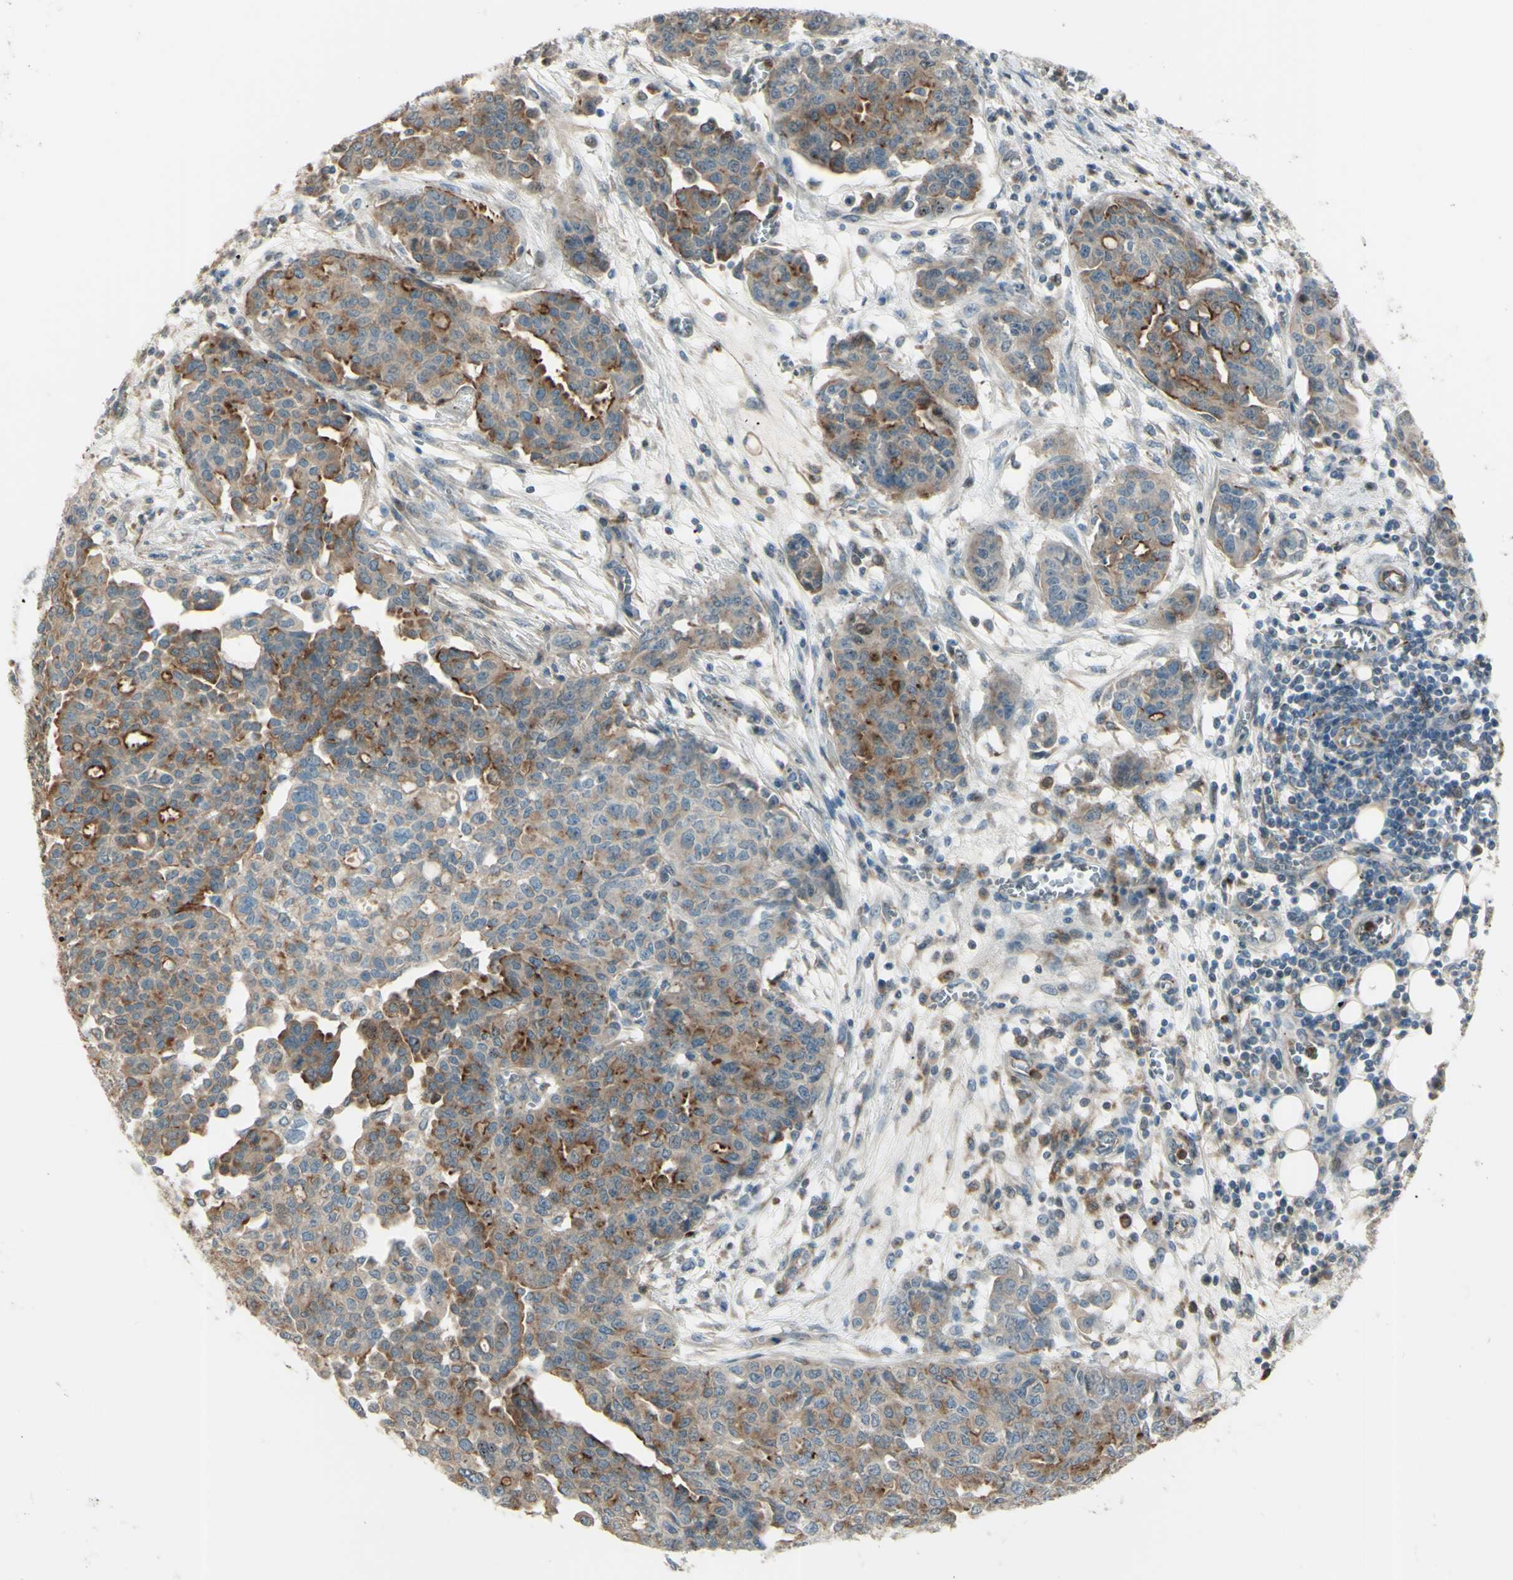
{"staining": {"intensity": "moderate", "quantity": ">75%", "location": "cytoplasmic/membranous"}, "tissue": "ovarian cancer", "cell_type": "Tumor cells", "image_type": "cancer", "snomed": [{"axis": "morphology", "description": "Cystadenocarcinoma, serous, NOS"}, {"axis": "topography", "description": "Soft tissue"}, {"axis": "topography", "description": "Ovary"}], "caption": "Moderate cytoplasmic/membranous positivity for a protein is present in about >75% of tumor cells of ovarian cancer using immunohistochemistry (IHC).", "gene": "LMTK2", "patient": {"sex": "female", "age": 57}}